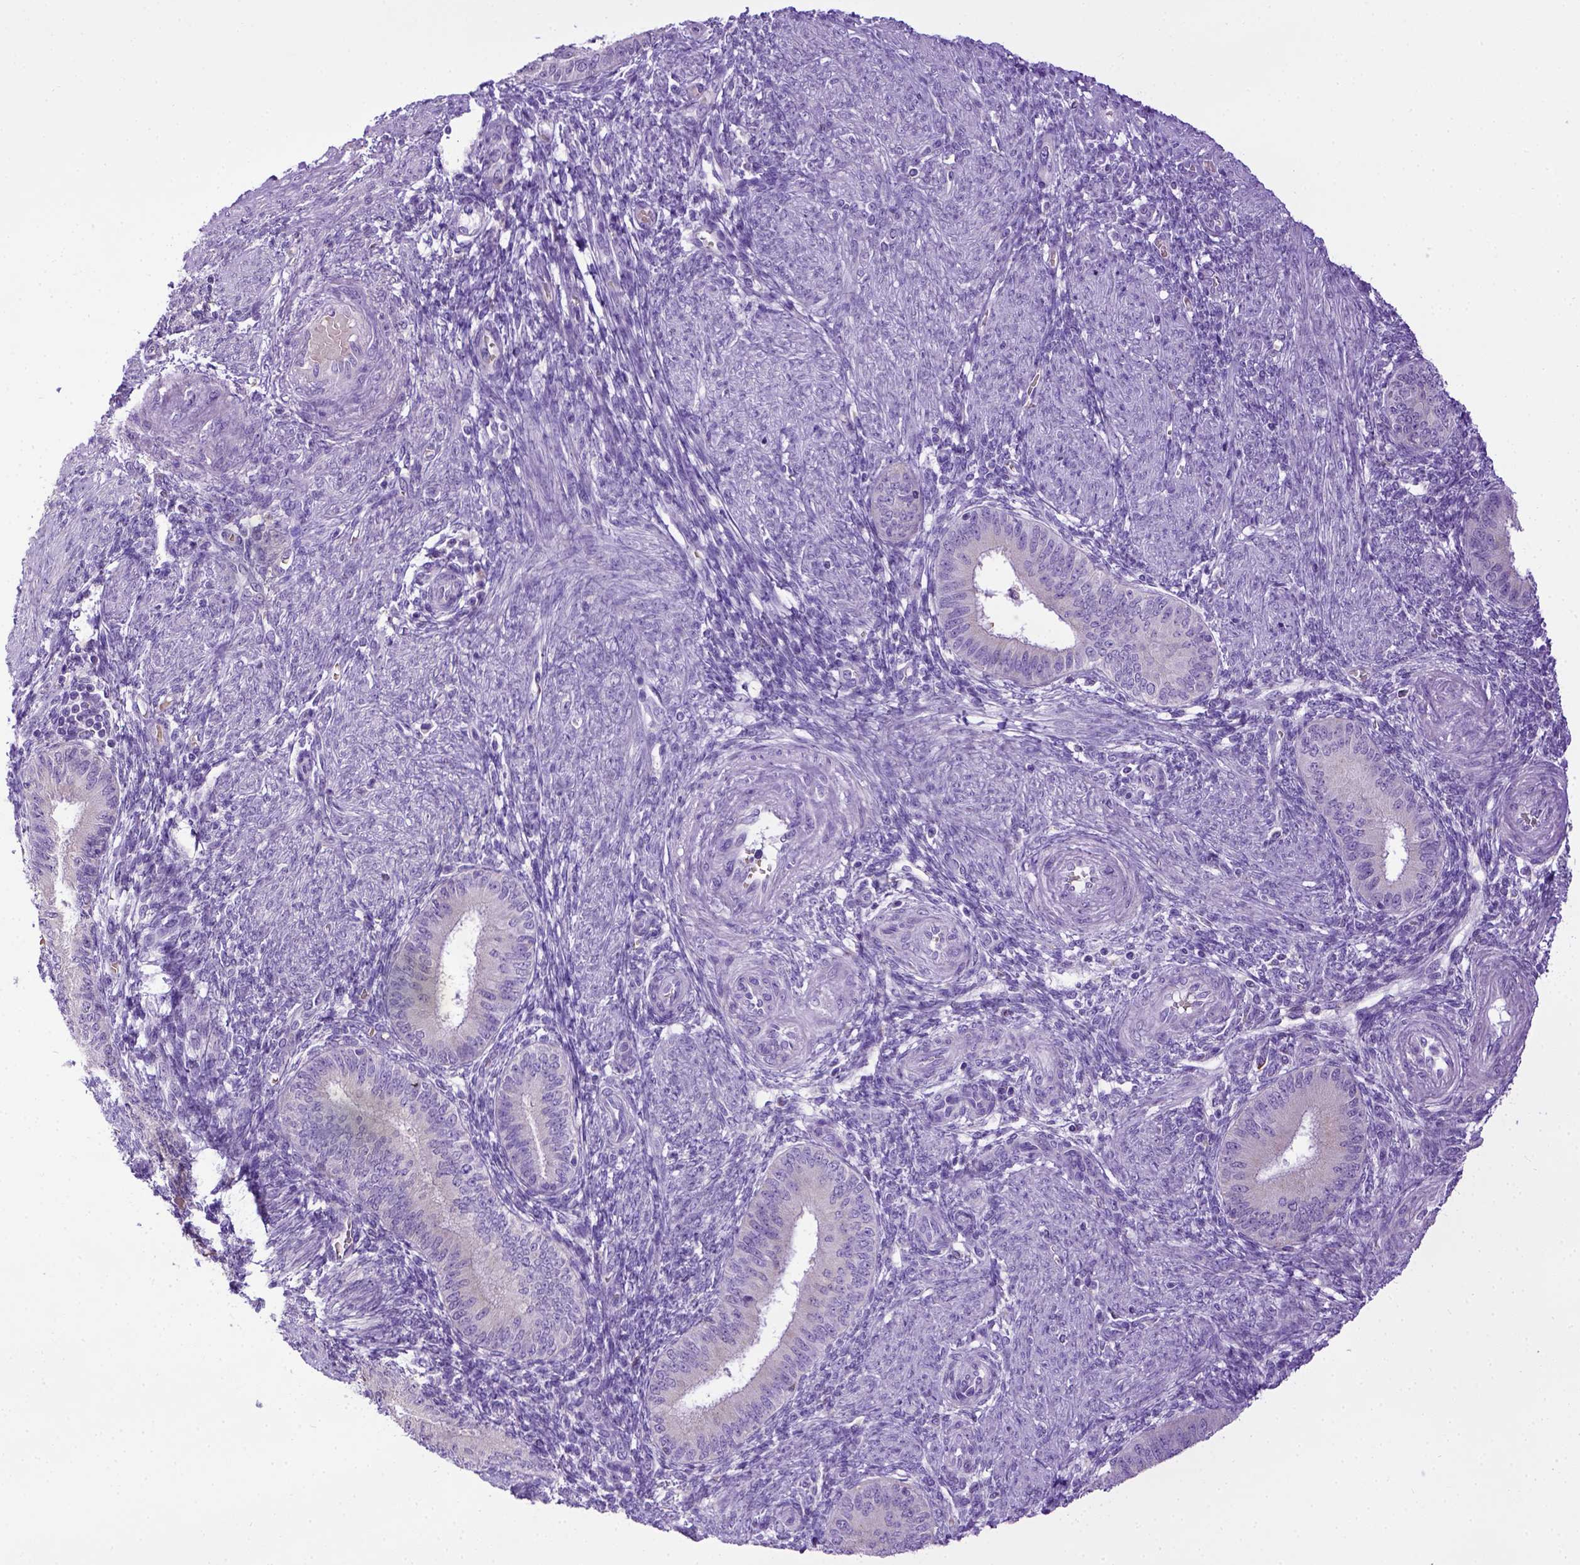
{"staining": {"intensity": "negative", "quantity": "none", "location": "none"}, "tissue": "endometrium", "cell_type": "Cells in endometrial stroma", "image_type": "normal", "snomed": [{"axis": "morphology", "description": "Normal tissue, NOS"}, {"axis": "topography", "description": "Endometrium"}], "caption": "This is a photomicrograph of immunohistochemistry staining of benign endometrium, which shows no staining in cells in endometrial stroma.", "gene": "SPEF1", "patient": {"sex": "female", "age": 39}}